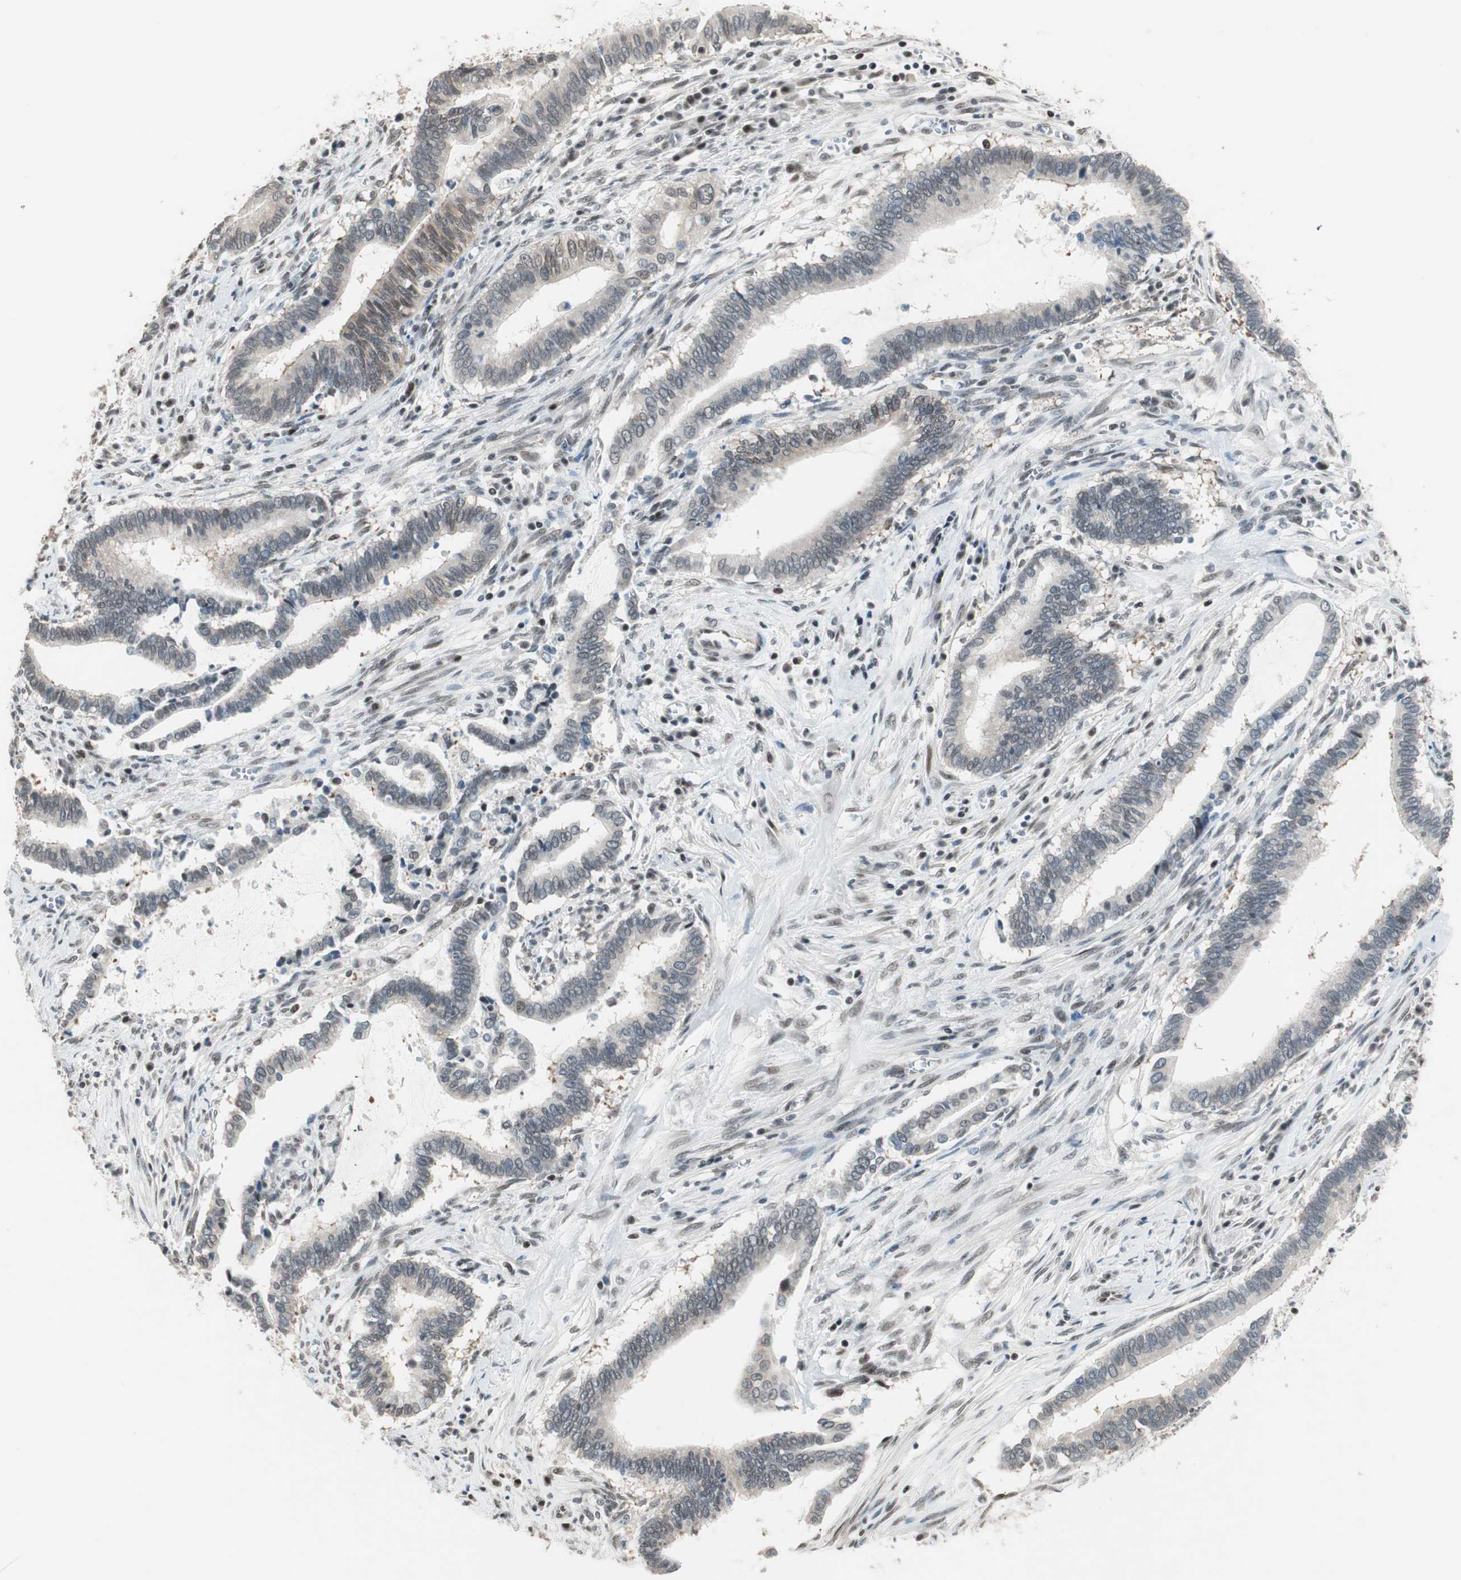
{"staining": {"intensity": "weak", "quantity": "<25%", "location": "cytoplasmic/membranous"}, "tissue": "cervical cancer", "cell_type": "Tumor cells", "image_type": "cancer", "snomed": [{"axis": "morphology", "description": "Adenocarcinoma, NOS"}, {"axis": "topography", "description": "Cervix"}], "caption": "DAB immunohistochemical staining of human adenocarcinoma (cervical) displays no significant expression in tumor cells.", "gene": "ZBTB17", "patient": {"sex": "female", "age": 44}}